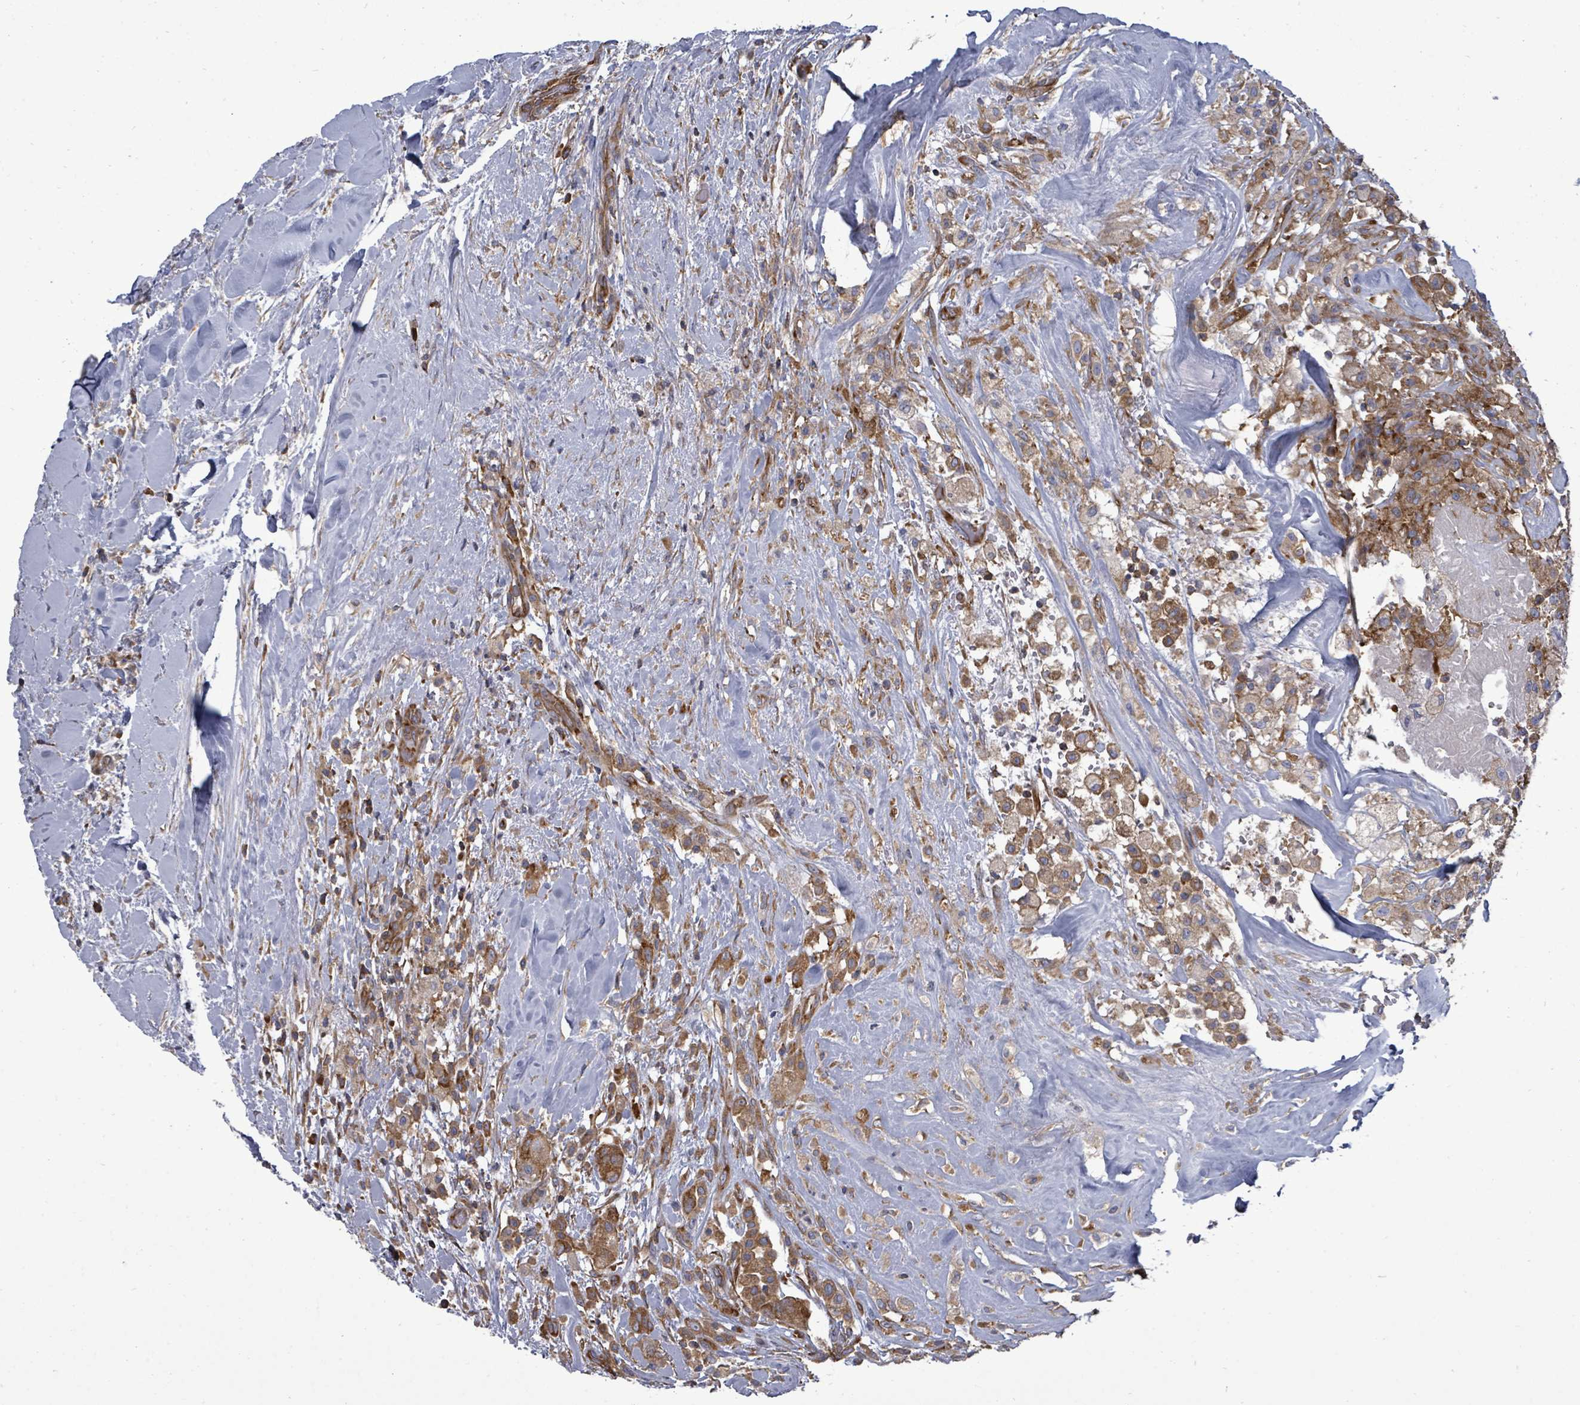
{"staining": {"intensity": "moderate", "quantity": ">75%", "location": "cytoplasmic/membranous"}, "tissue": "thyroid cancer", "cell_type": "Tumor cells", "image_type": "cancer", "snomed": [{"axis": "morphology", "description": "Normal tissue, NOS"}, {"axis": "morphology", "description": "Papillary adenocarcinoma, NOS"}, {"axis": "topography", "description": "Thyroid gland"}], "caption": "A micrograph showing moderate cytoplasmic/membranous expression in approximately >75% of tumor cells in thyroid cancer, as visualized by brown immunohistochemical staining.", "gene": "EIF3C", "patient": {"sex": "female", "age": 59}}